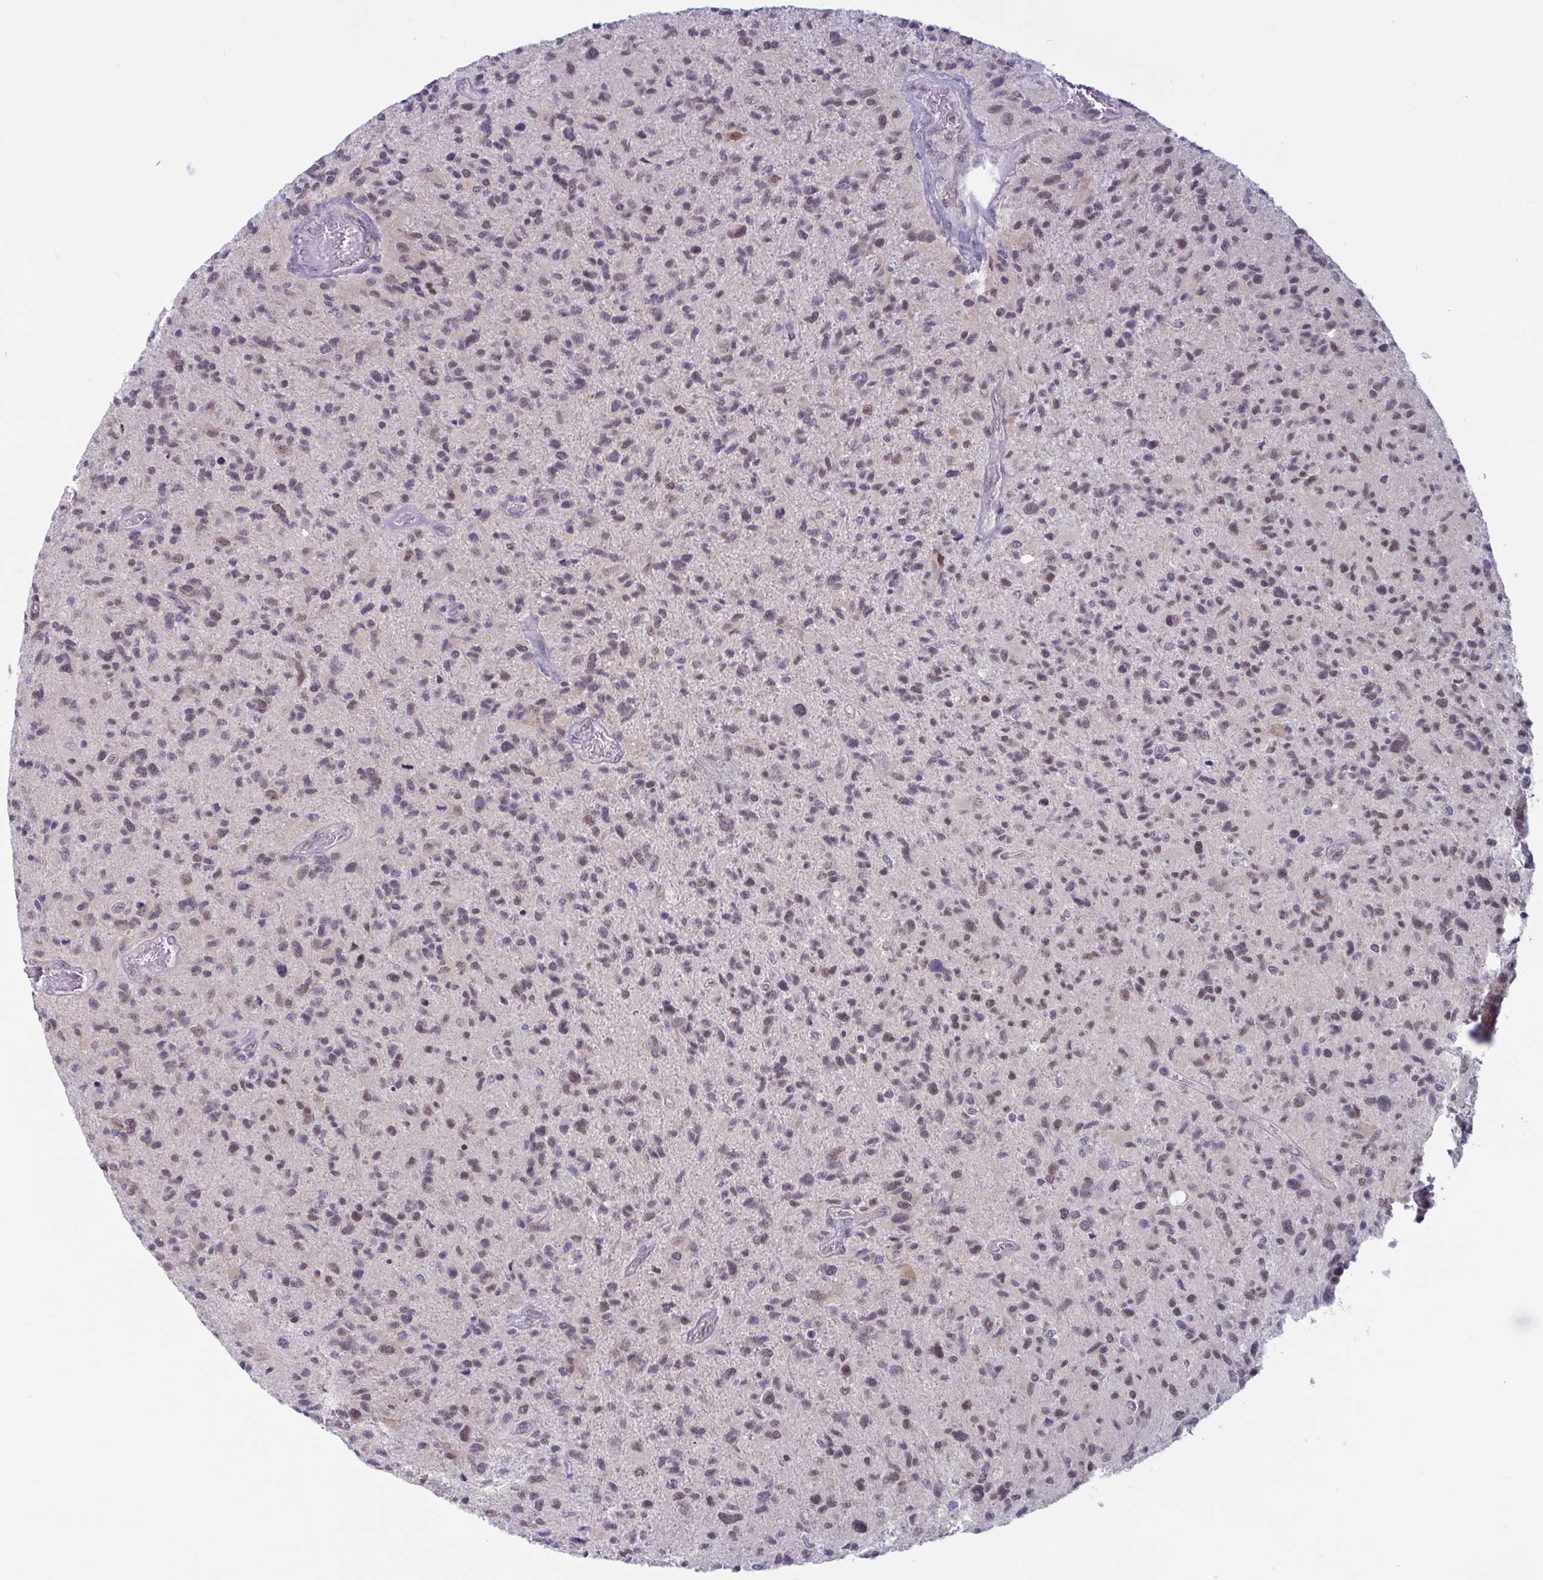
{"staining": {"intensity": "weak", "quantity": "25%-75%", "location": "nuclear"}, "tissue": "glioma", "cell_type": "Tumor cells", "image_type": "cancer", "snomed": [{"axis": "morphology", "description": "Glioma, malignant, High grade"}, {"axis": "topography", "description": "Brain"}], "caption": "Protein staining of glioma tissue demonstrates weak nuclear positivity in about 25%-75% of tumor cells.", "gene": "TSN", "patient": {"sex": "female", "age": 70}}